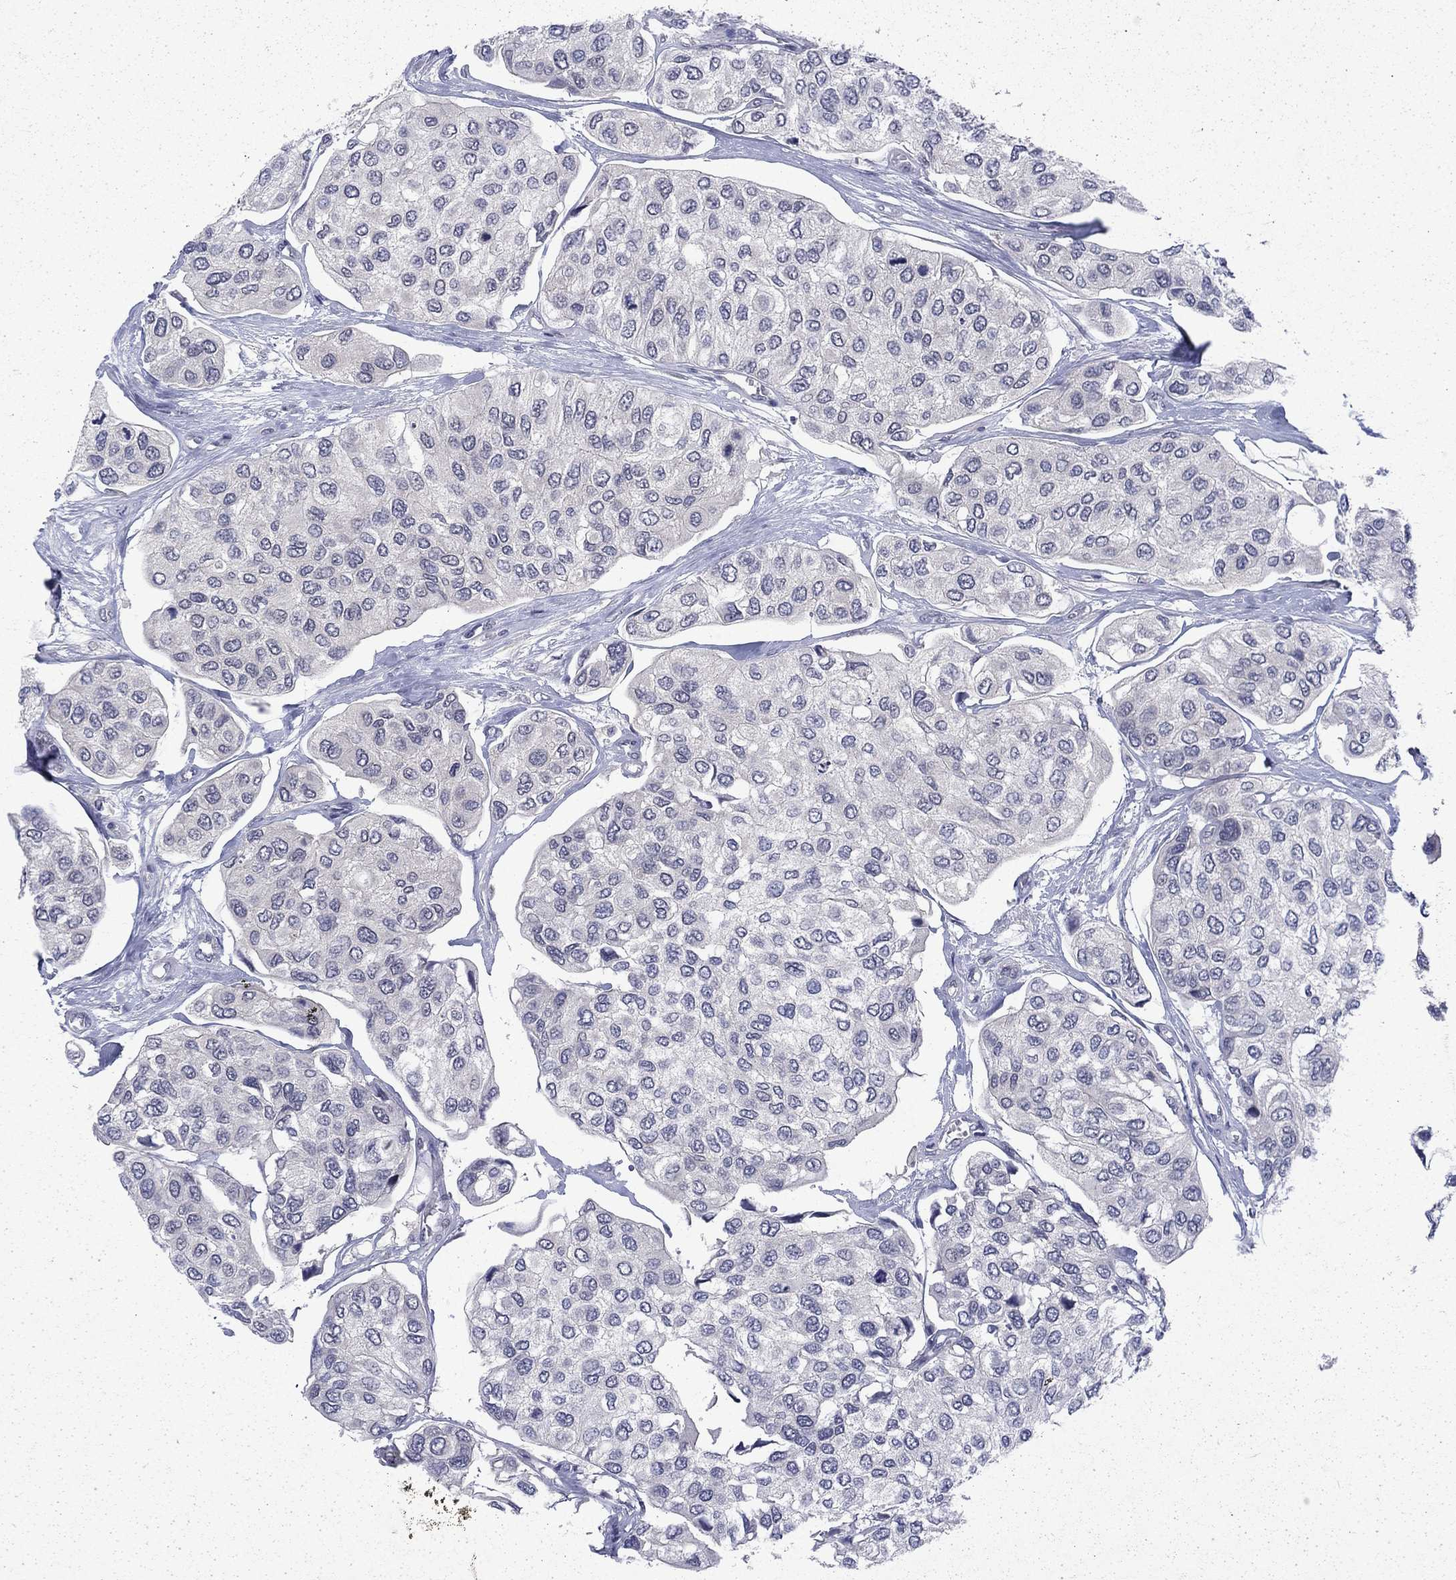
{"staining": {"intensity": "negative", "quantity": "none", "location": "none"}, "tissue": "urothelial cancer", "cell_type": "Tumor cells", "image_type": "cancer", "snomed": [{"axis": "morphology", "description": "Urothelial carcinoma, High grade"}, {"axis": "topography", "description": "Urinary bladder"}], "caption": "There is no significant positivity in tumor cells of urothelial cancer.", "gene": "CHAT", "patient": {"sex": "male", "age": 77}}